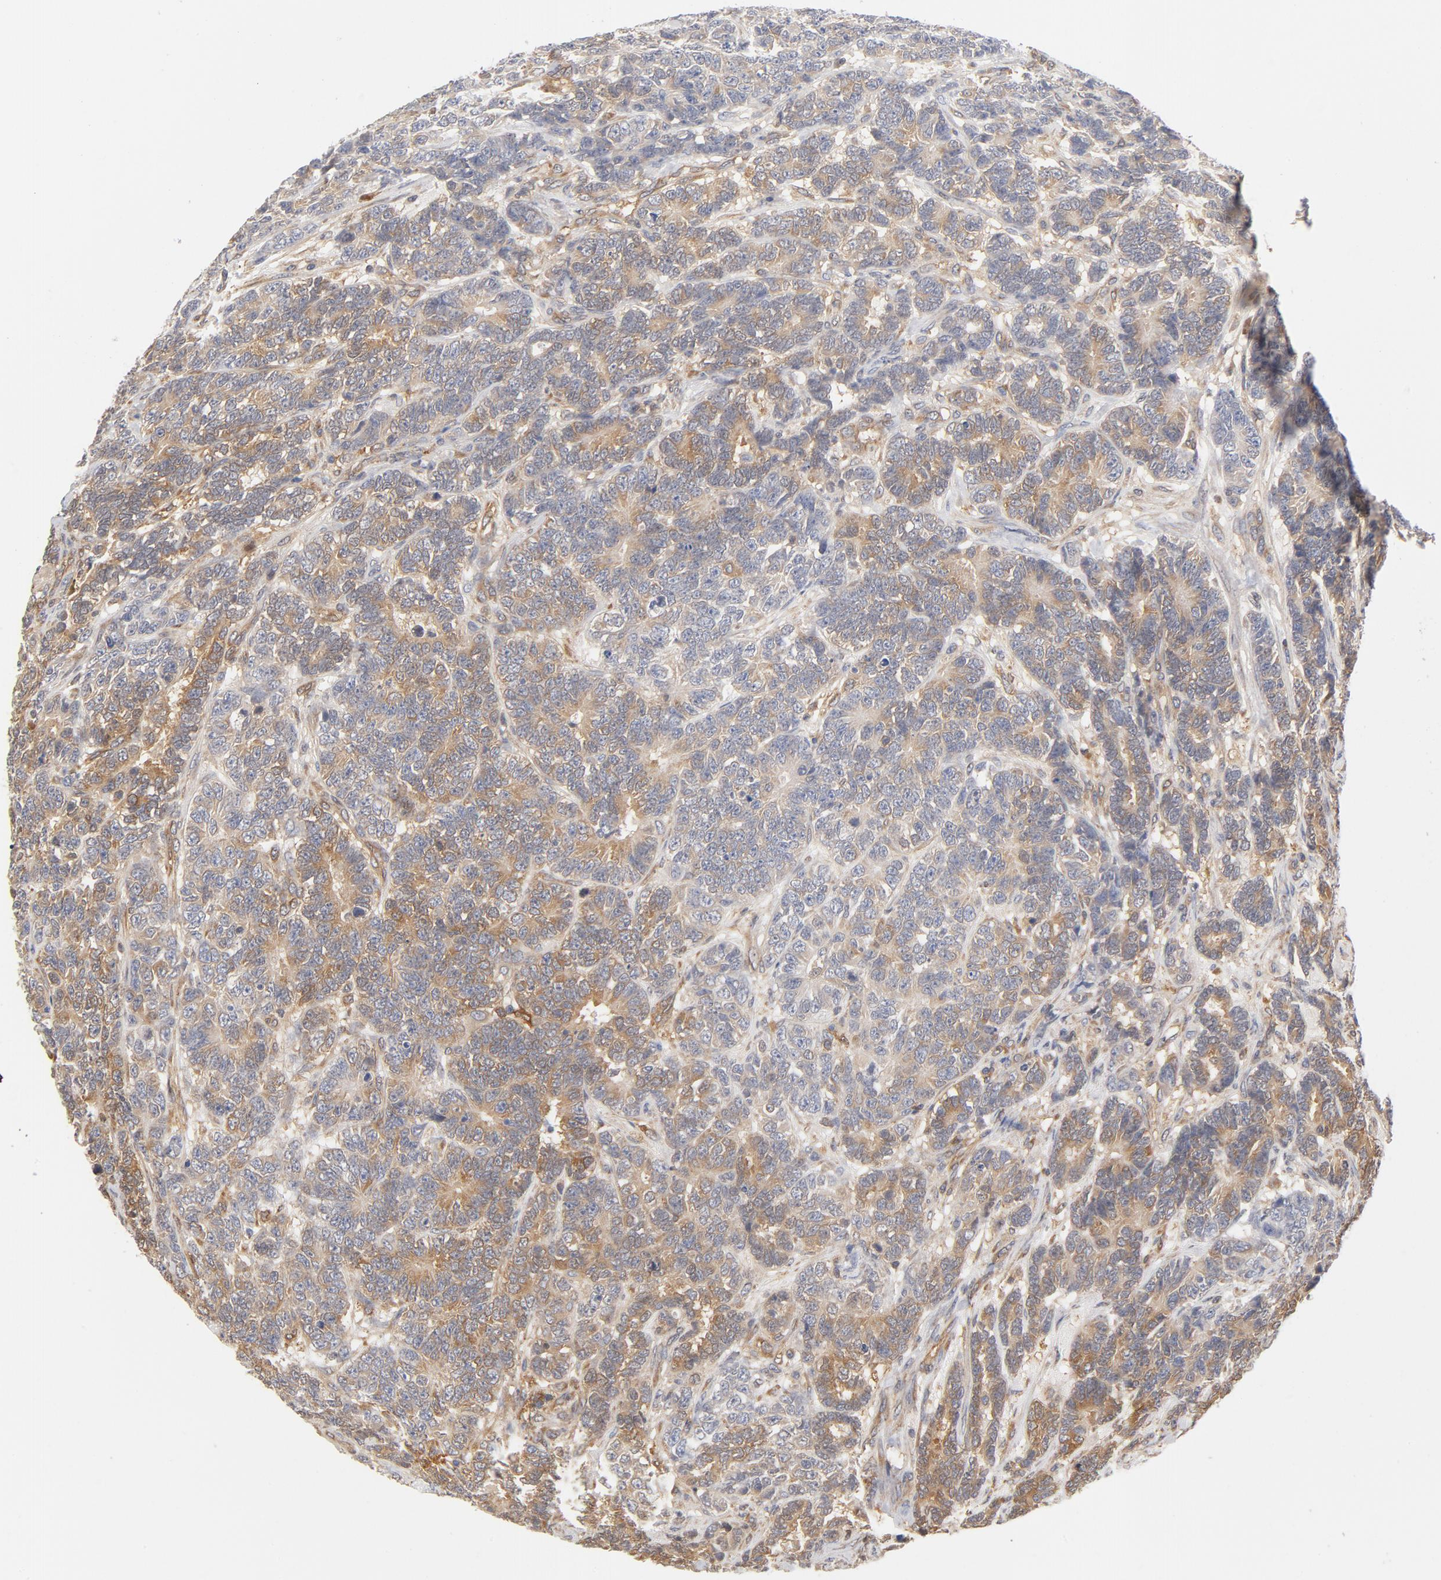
{"staining": {"intensity": "weak", "quantity": "<25%", "location": "cytoplasmic/membranous"}, "tissue": "testis cancer", "cell_type": "Tumor cells", "image_type": "cancer", "snomed": [{"axis": "morphology", "description": "Carcinoma, Embryonal, NOS"}, {"axis": "topography", "description": "Testis"}], "caption": "An immunohistochemistry micrograph of testis cancer is shown. There is no staining in tumor cells of testis cancer. (DAB immunohistochemistry (IHC), high magnification).", "gene": "ASMTL", "patient": {"sex": "male", "age": 26}}